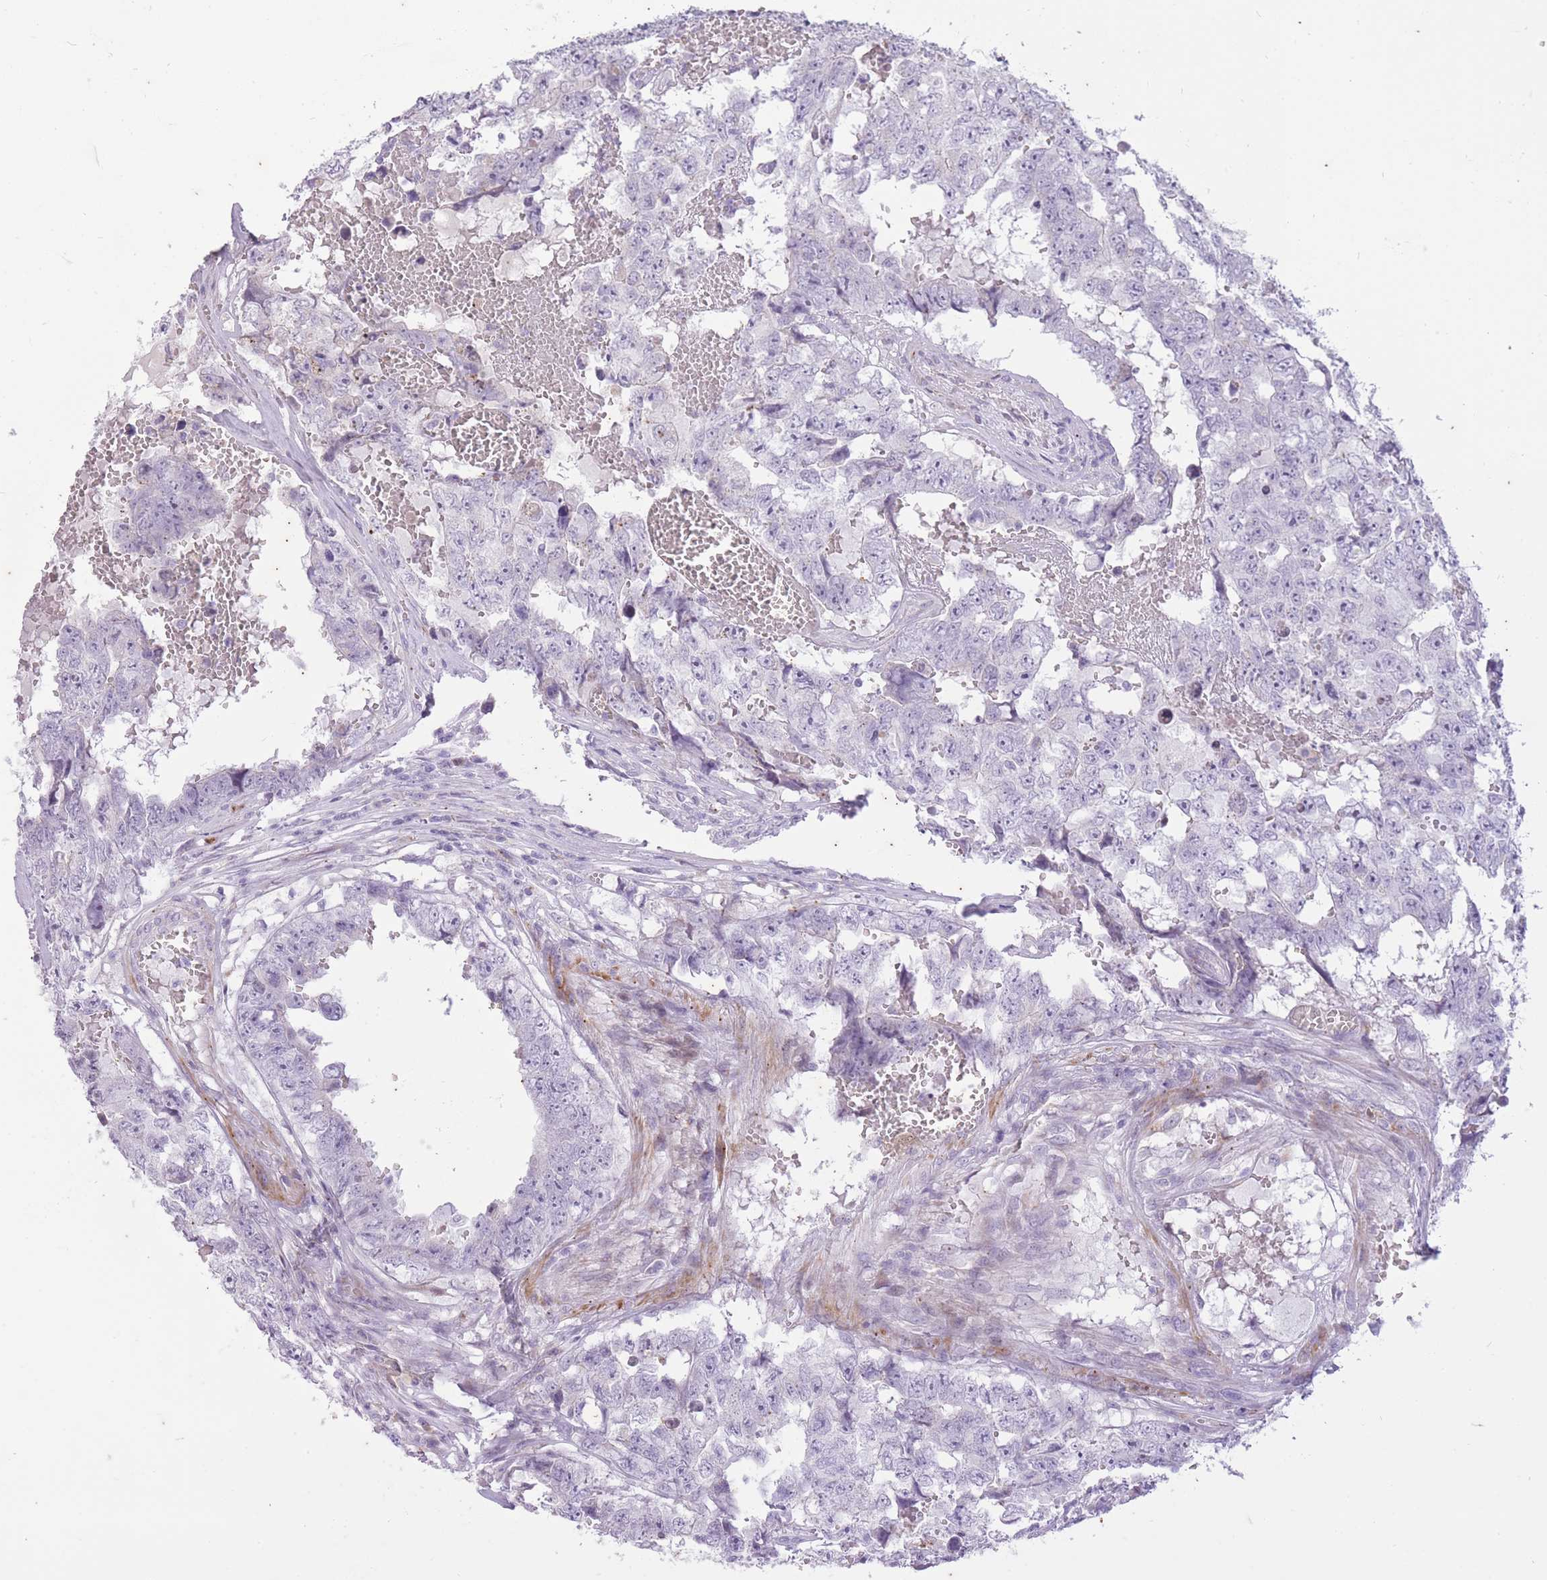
{"staining": {"intensity": "negative", "quantity": "none", "location": "none"}, "tissue": "testis cancer", "cell_type": "Tumor cells", "image_type": "cancer", "snomed": [{"axis": "morphology", "description": "Carcinoma, Embryonal, NOS"}, {"axis": "topography", "description": "Testis"}], "caption": "Photomicrograph shows no significant protein staining in tumor cells of embryonal carcinoma (testis).", "gene": "CNTNAP3", "patient": {"sex": "male", "age": 25}}